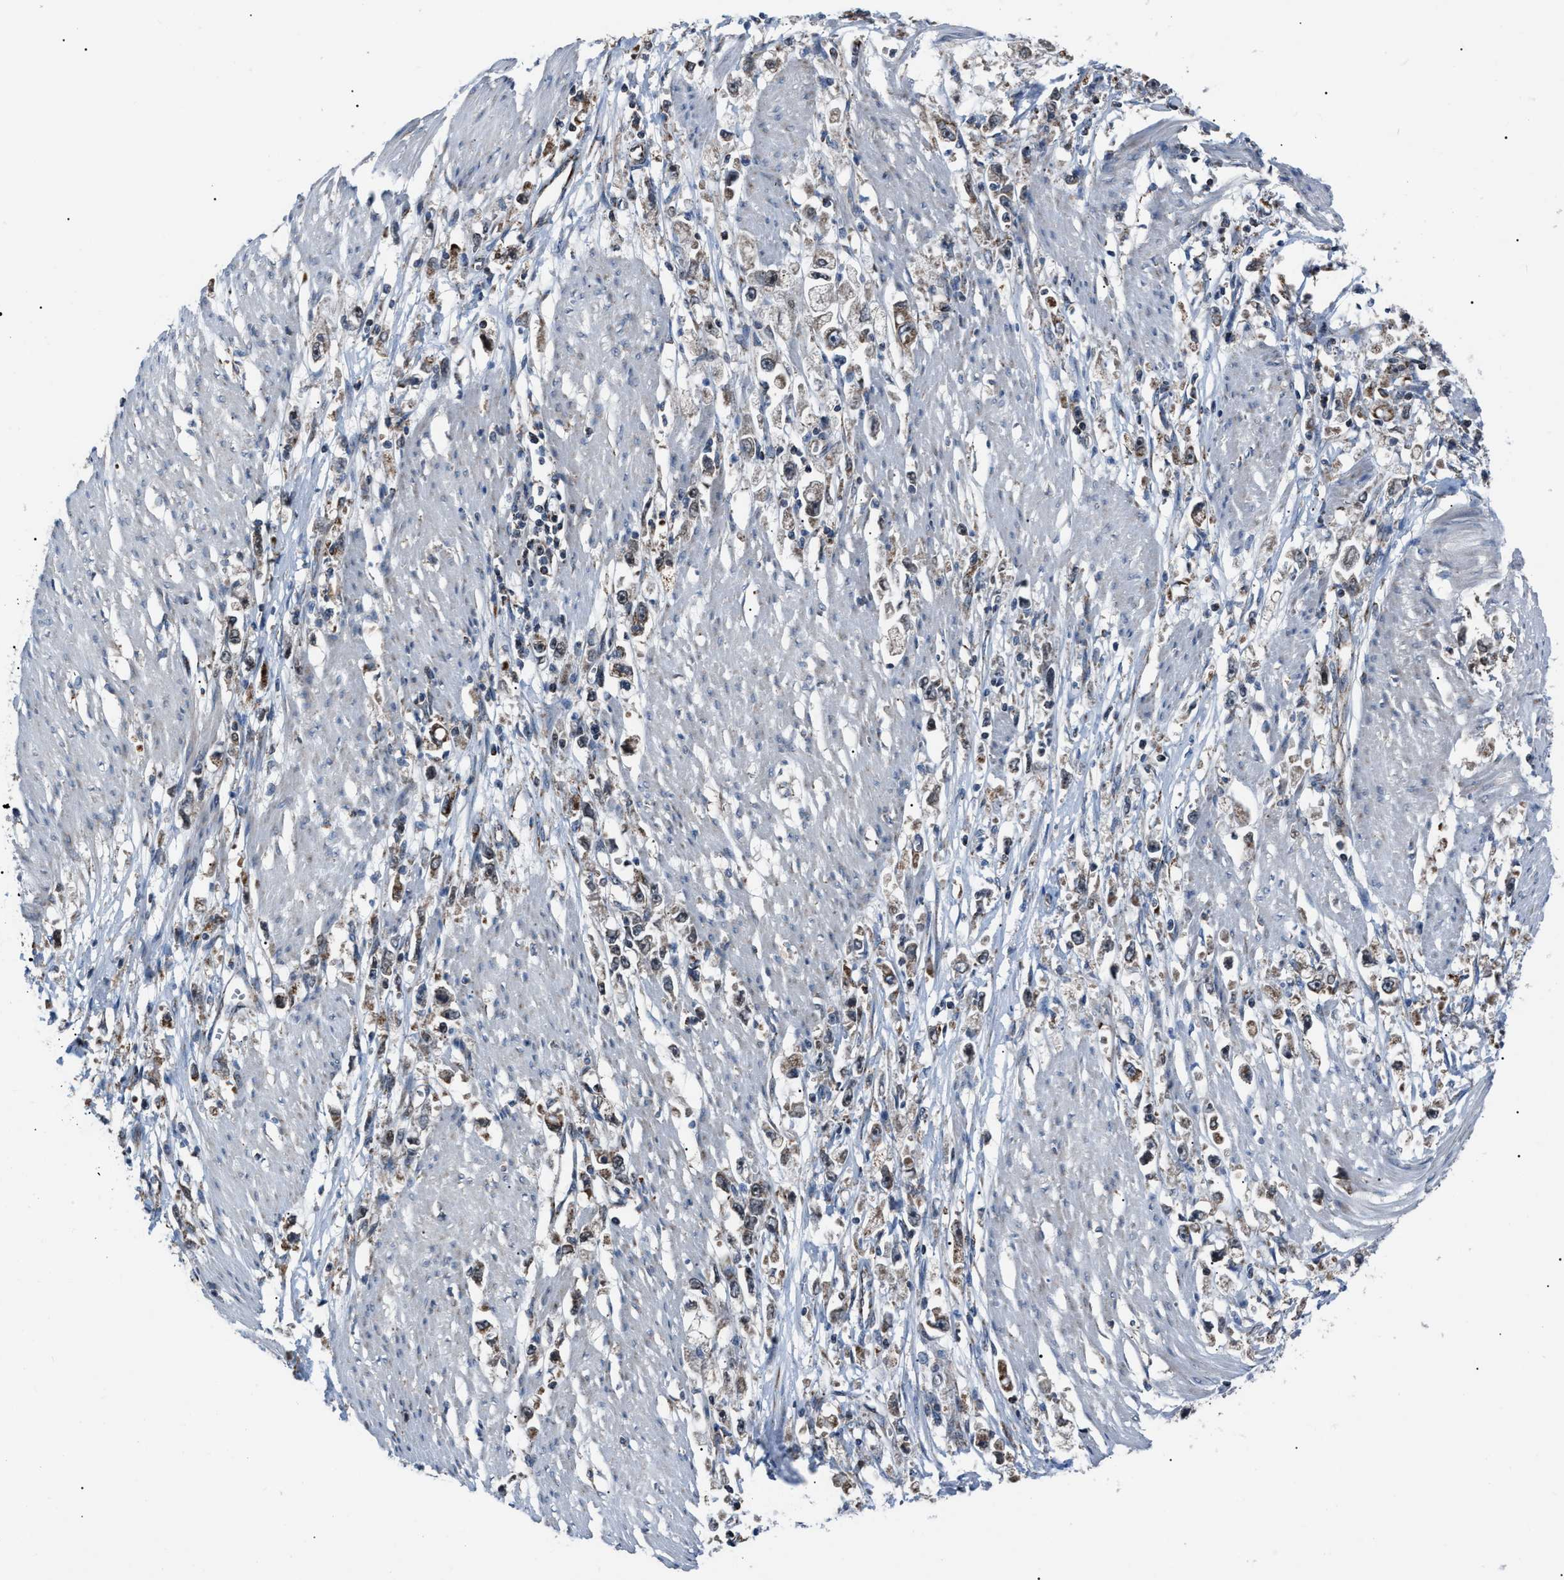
{"staining": {"intensity": "weak", "quantity": ">75%", "location": "cytoplasmic/membranous"}, "tissue": "stomach cancer", "cell_type": "Tumor cells", "image_type": "cancer", "snomed": [{"axis": "morphology", "description": "Adenocarcinoma, NOS"}, {"axis": "topography", "description": "Stomach"}], "caption": "Protein expression analysis of stomach cancer (adenocarcinoma) shows weak cytoplasmic/membranous expression in approximately >75% of tumor cells.", "gene": "AGO2", "patient": {"sex": "female", "age": 59}}